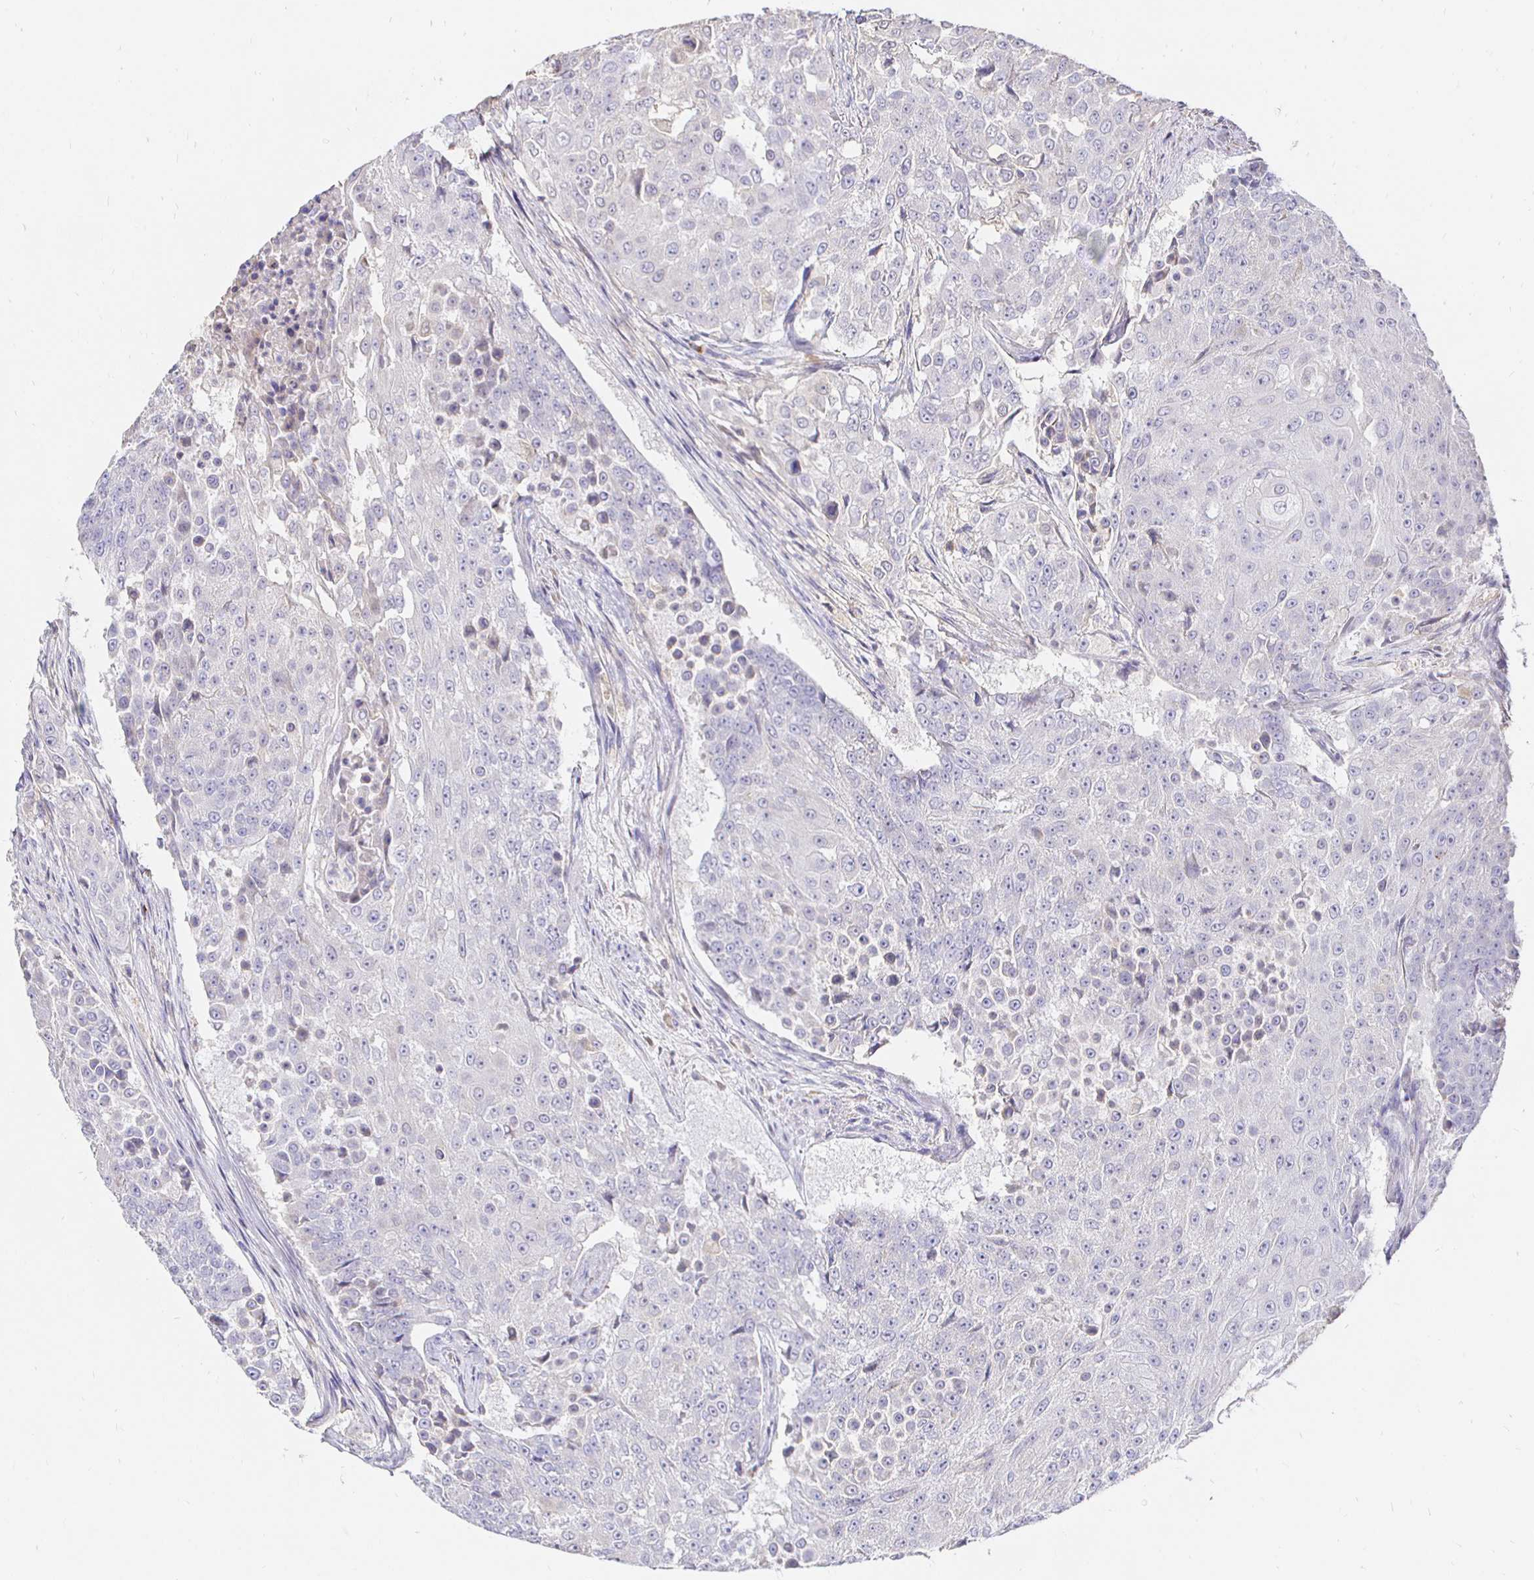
{"staining": {"intensity": "negative", "quantity": "none", "location": "none"}, "tissue": "urothelial cancer", "cell_type": "Tumor cells", "image_type": "cancer", "snomed": [{"axis": "morphology", "description": "Urothelial carcinoma, High grade"}, {"axis": "topography", "description": "Urinary bladder"}], "caption": "Urothelial cancer was stained to show a protein in brown. There is no significant positivity in tumor cells.", "gene": "CXCR3", "patient": {"sex": "female", "age": 63}}